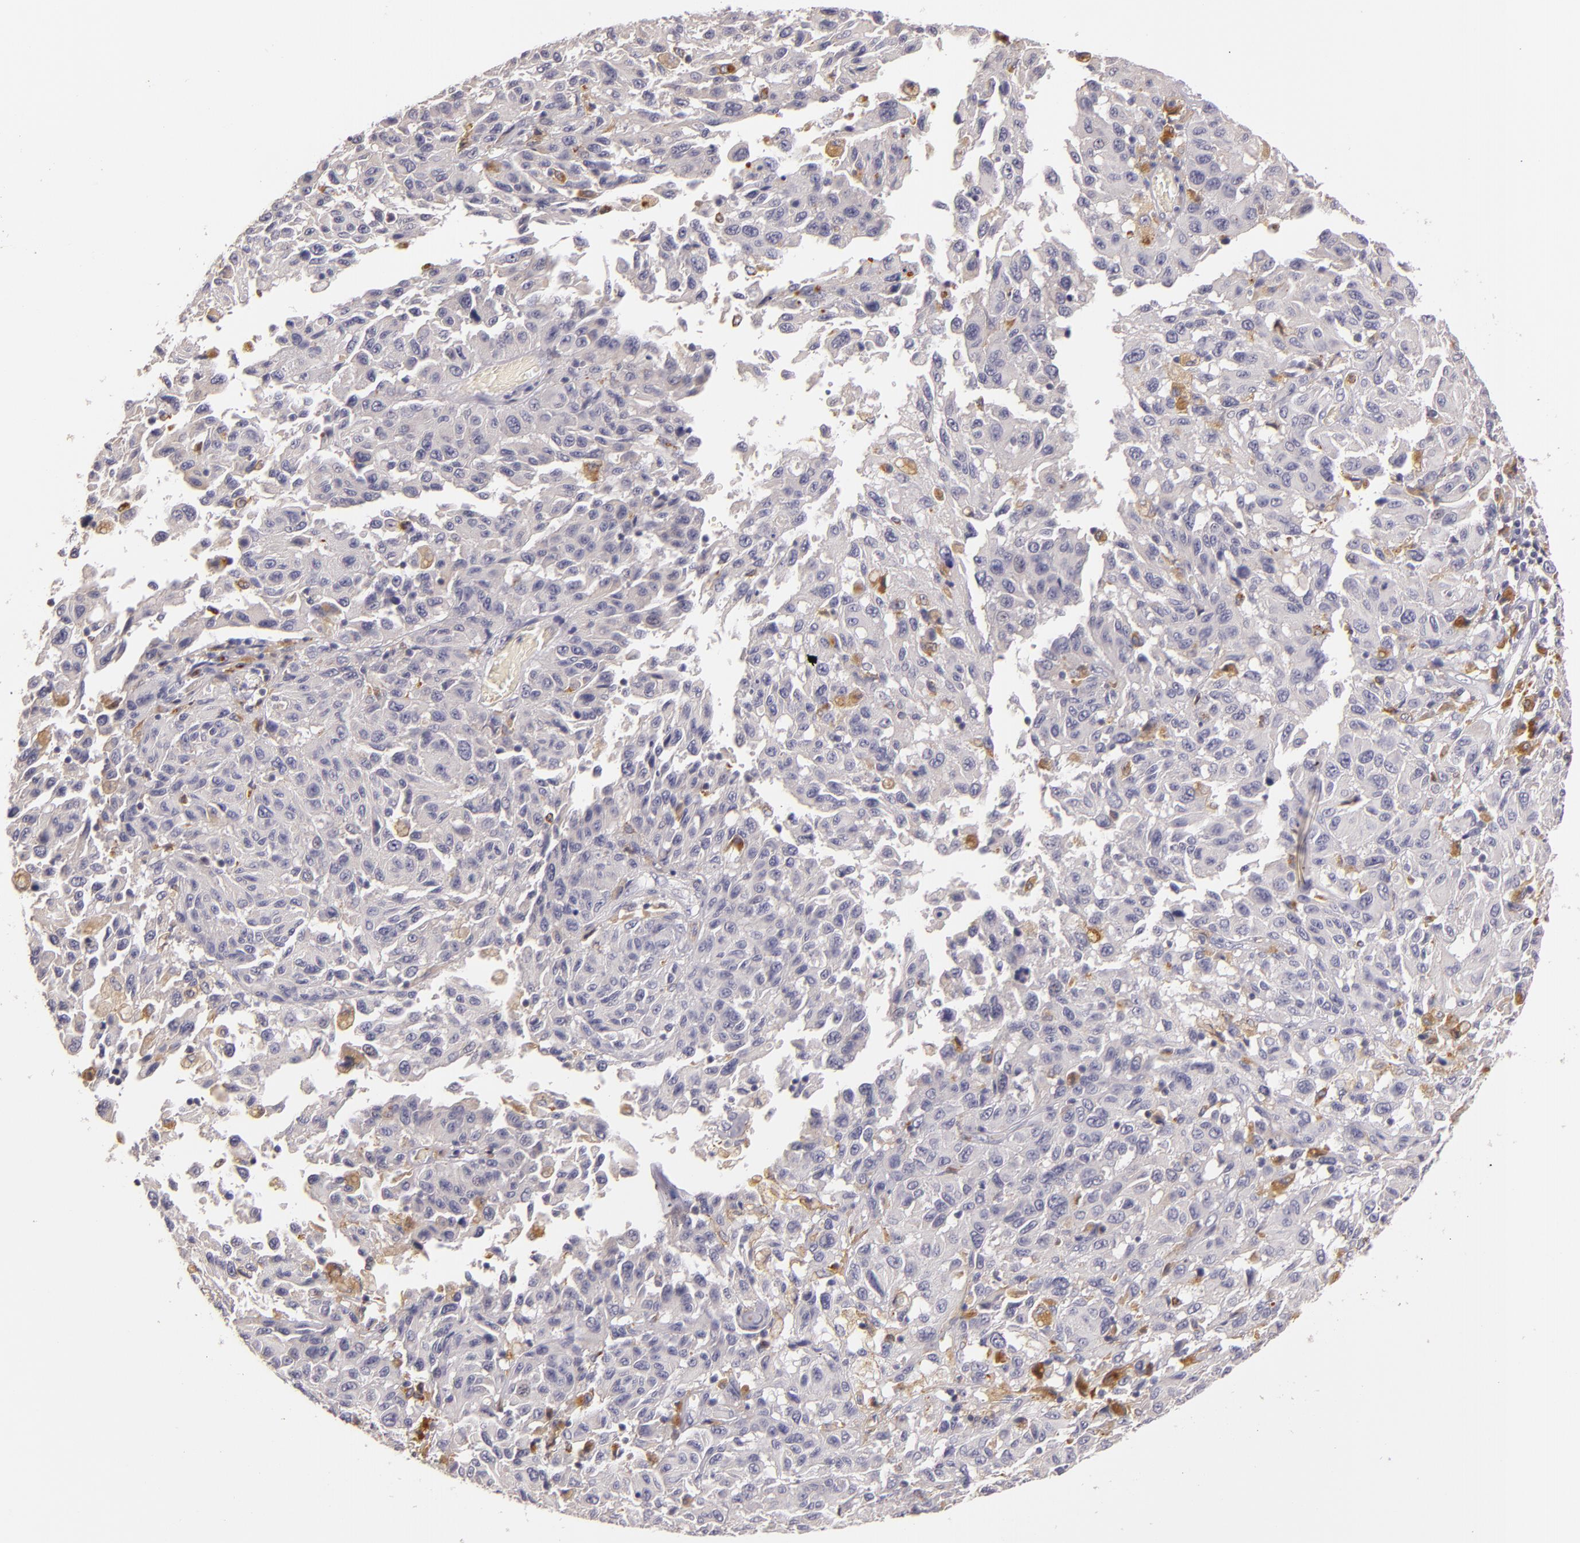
{"staining": {"intensity": "negative", "quantity": "none", "location": "none"}, "tissue": "melanoma", "cell_type": "Tumor cells", "image_type": "cancer", "snomed": [{"axis": "morphology", "description": "Malignant melanoma, NOS"}, {"axis": "topography", "description": "Skin"}], "caption": "The micrograph demonstrates no staining of tumor cells in malignant melanoma. (DAB (3,3'-diaminobenzidine) immunohistochemistry (IHC) visualized using brightfield microscopy, high magnification).", "gene": "TLR8", "patient": {"sex": "female", "age": 77}}